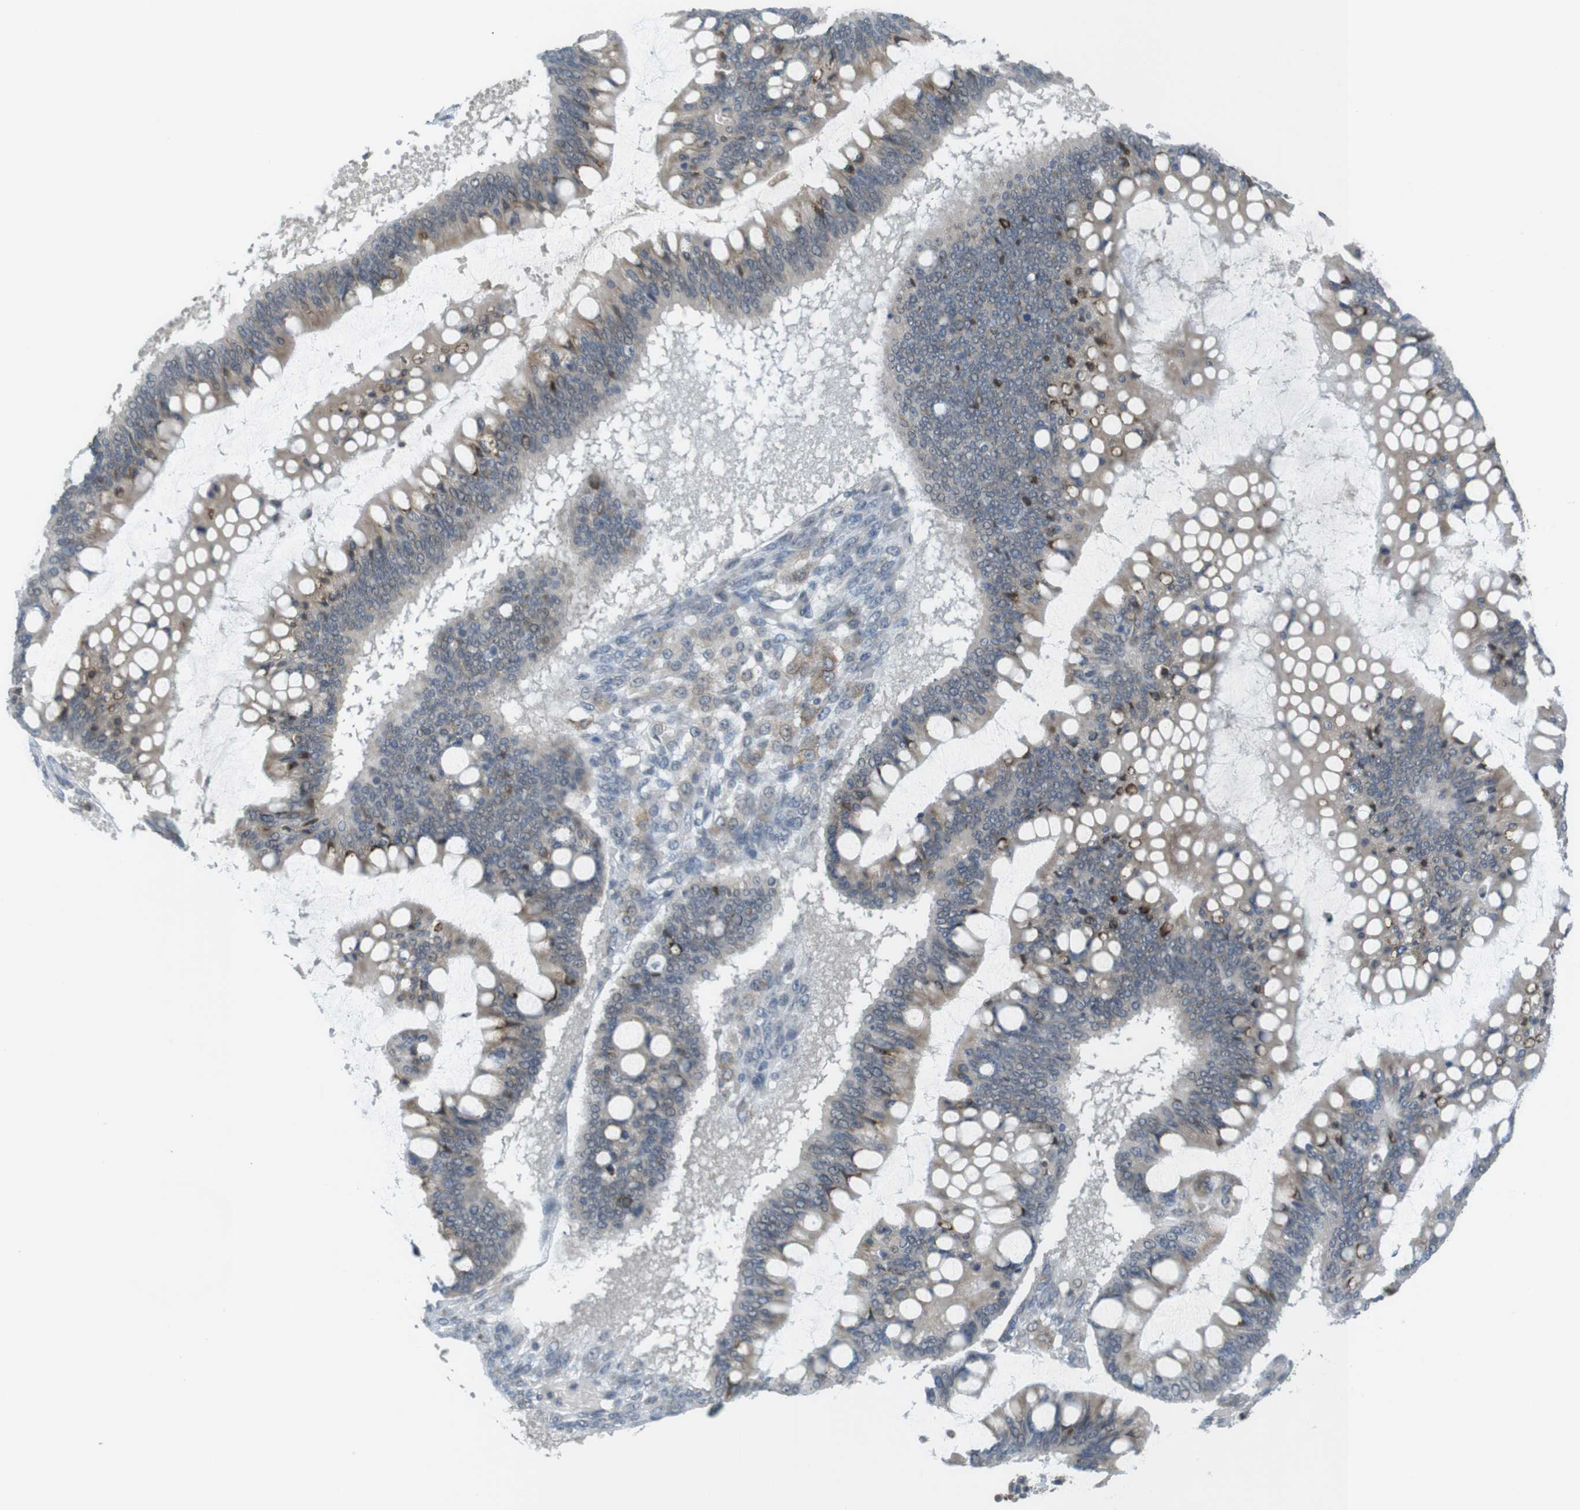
{"staining": {"intensity": "strong", "quantity": "<25%", "location": "cytoplasmic/membranous"}, "tissue": "ovarian cancer", "cell_type": "Tumor cells", "image_type": "cancer", "snomed": [{"axis": "morphology", "description": "Cystadenocarcinoma, mucinous, NOS"}, {"axis": "topography", "description": "Ovary"}], "caption": "There is medium levels of strong cytoplasmic/membranous staining in tumor cells of ovarian cancer, as demonstrated by immunohistochemical staining (brown color).", "gene": "FZD10", "patient": {"sex": "female", "age": 73}}